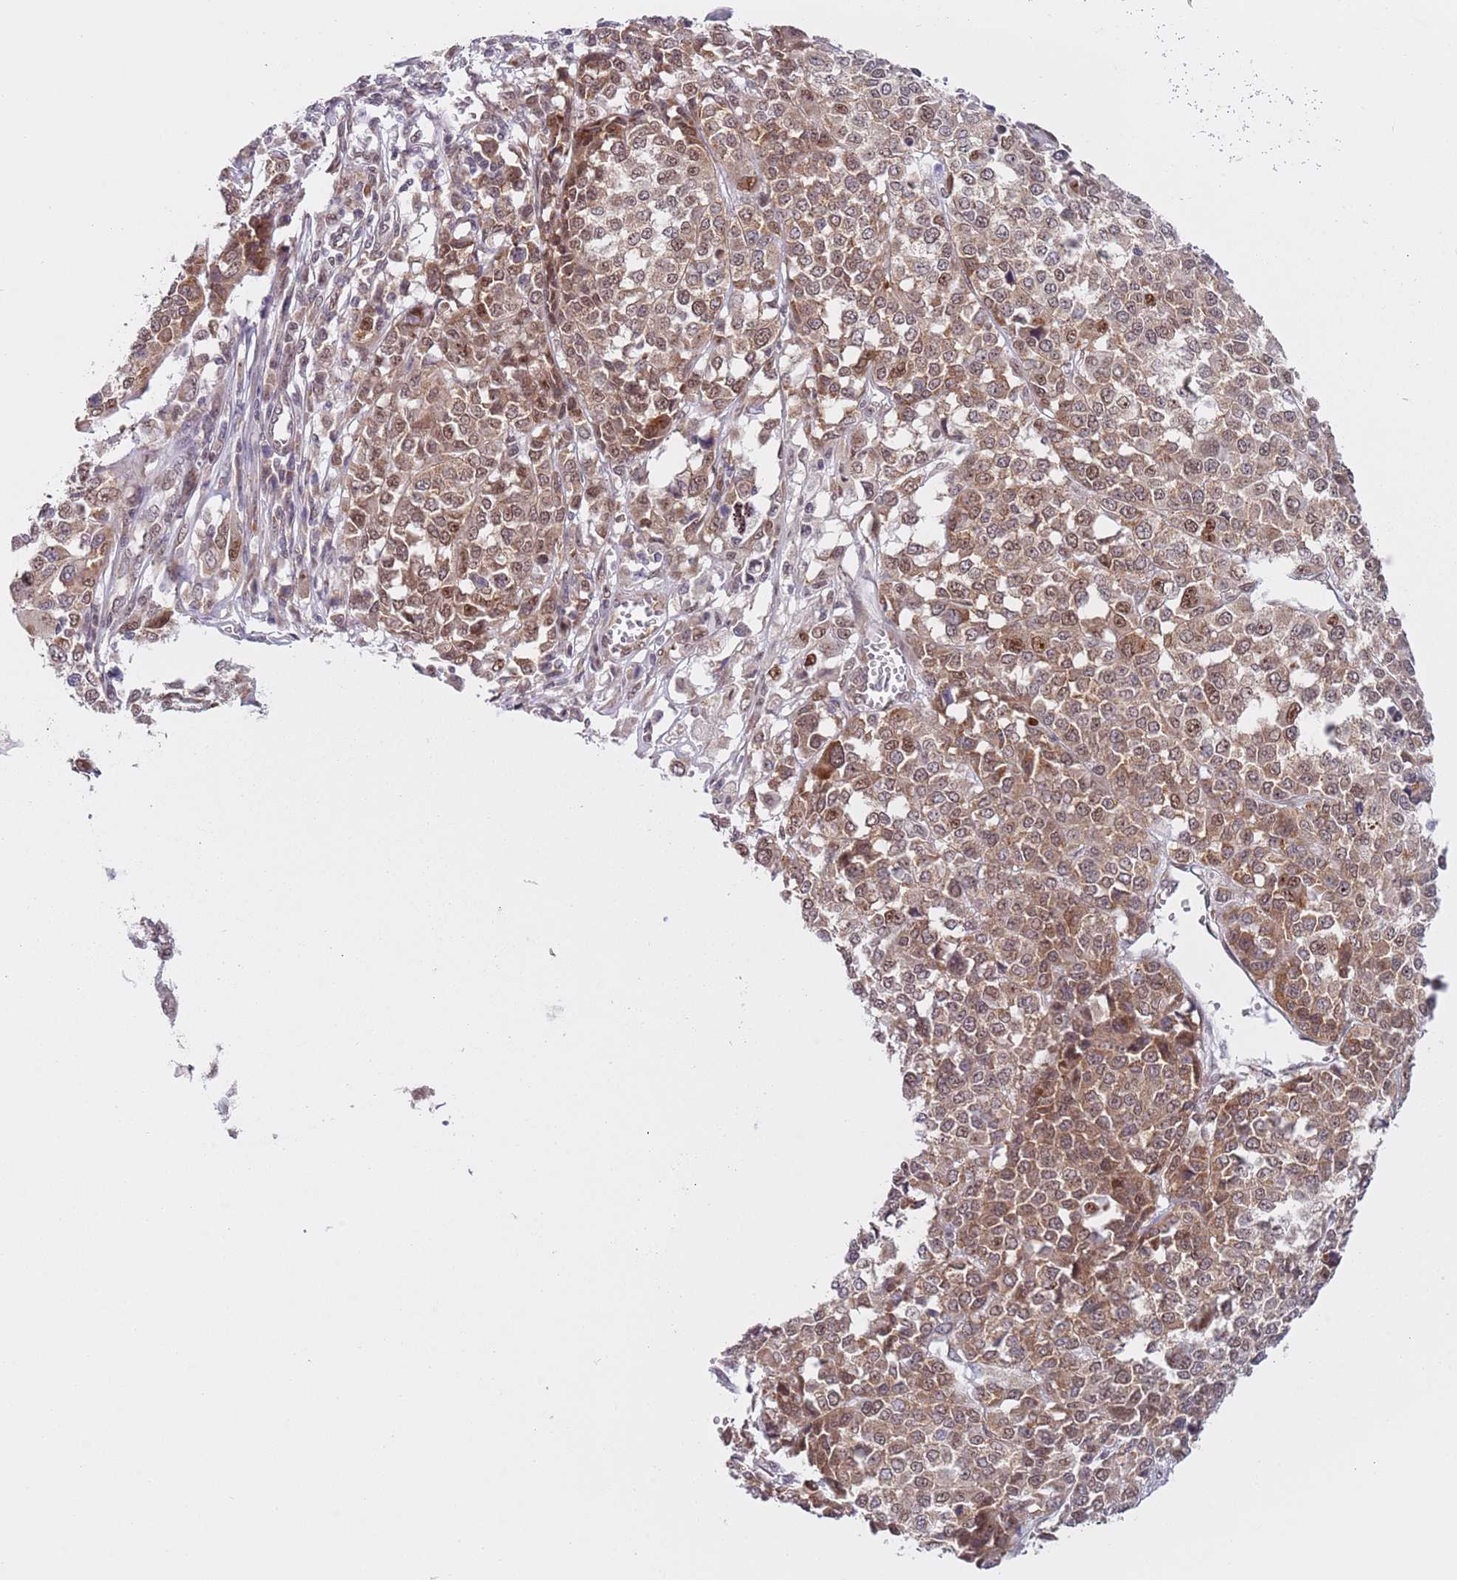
{"staining": {"intensity": "moderate", "quantity": ">75%", "location": "cytoplasmic/membranous,nuclear"}, "tissue": "melanoma", "cell_type": "Tumor cells", "image_type": "cancer", "snomed": [{"axis": "morphology", "description": "Malignant melanoma, Metastatic site"}, {"axis": "topography", "description": "Lymph node"}], "caption": "Protein positivity by immunohistochemistry shows moderate cytoplasmic/membranous and nuclear positivity in about >75% of tumor cells in melanoma. (brown staining indicates protein expression, while blue staining denotes nuclei).", "gene": "SLC25A32", "patient": {"sex": "male", "age": 44}}